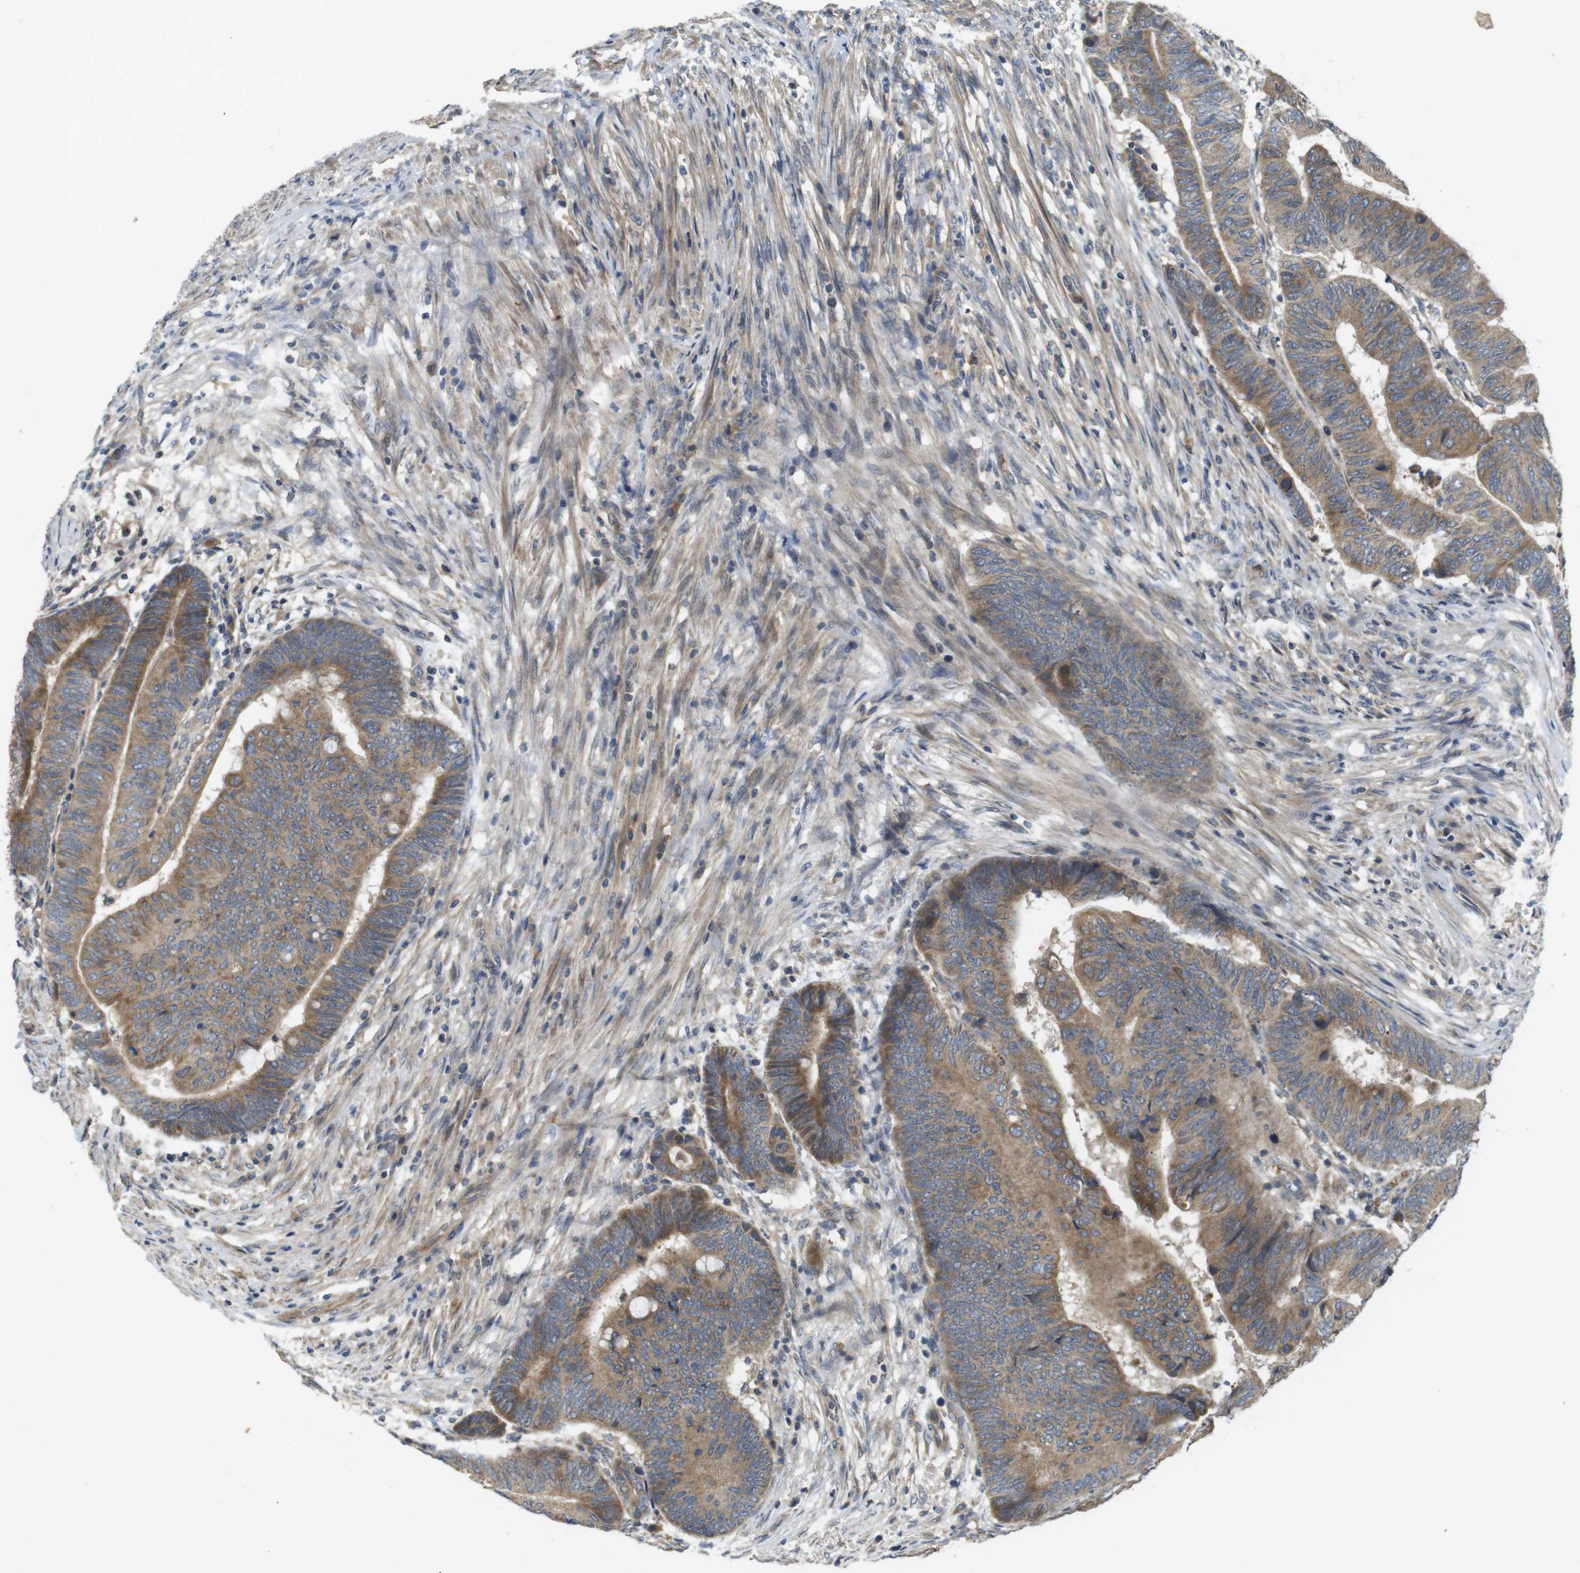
{"staining": {"intensity": "moderate", "quantity": ">75%", "location": "cytoplasmic/membranous"}, "tissue": "colorectal cancer", "cell_type": "Tumor cells", "image_type": "cancer", "snomed": [{"axis": "morphology", "description": "Normal tissue, NOS"}, {"axis": "morphology", "description": "Adenocarcinoma, NOS"}, {"axis": "topography", "description": "Rectum"}, {"axis": "topography", "description": "Peripheral nerve tissue"}], "caption": "Human colorectal cancer stained for a protein (brown) demonstrates moderate cytoplasmic/membranous positive staining in about >75% of tumor cells.", "gene": "CLTC", "patient": {"sex": "male", "age": 92}}